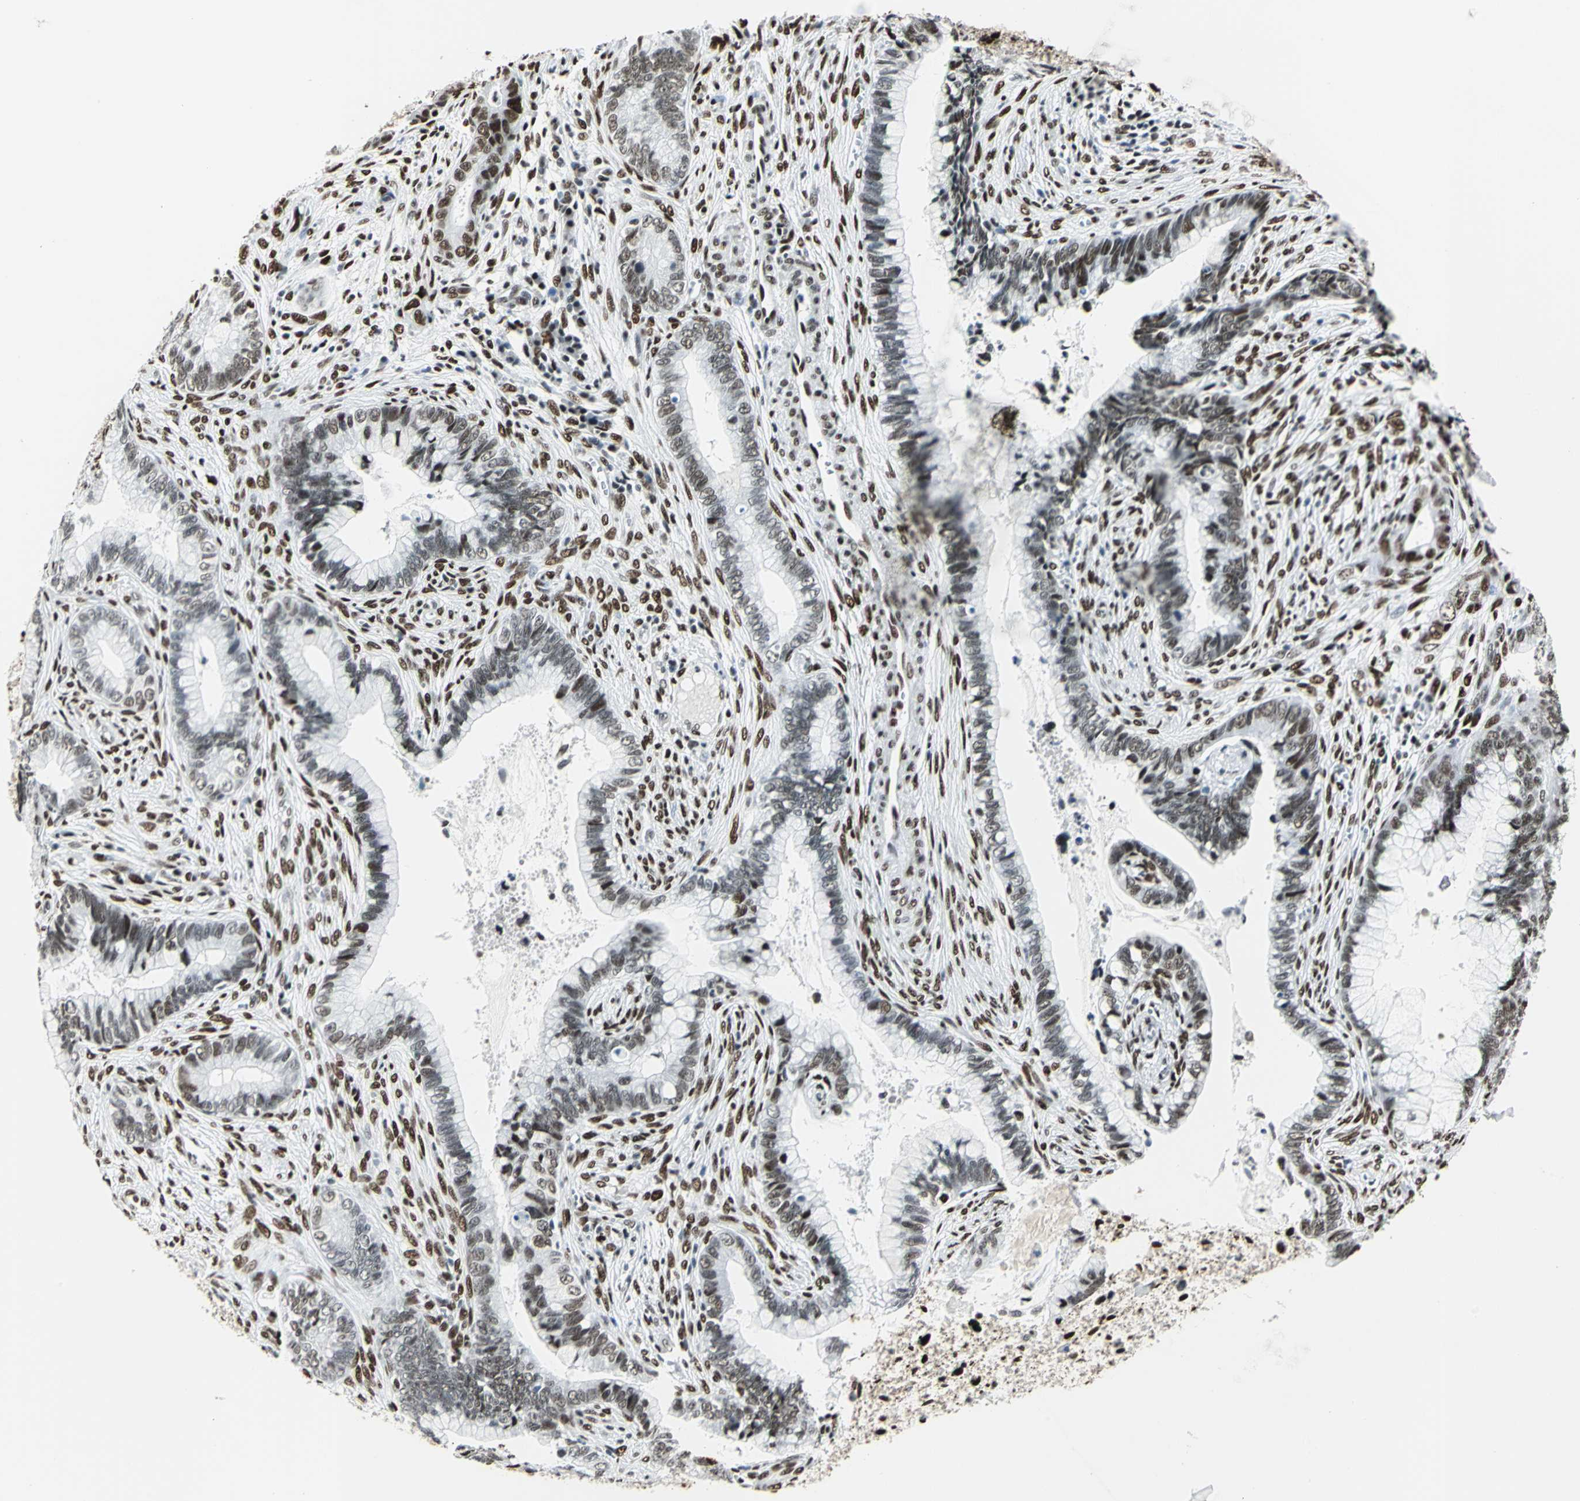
{"staining": {"intensity": "moderate", "quantity": ">75%", "location": "nuclear"}, "tissue": "cervical cancer", "cell_type": "Tumor cells", "image_type": "cancer", "snomed": [{"axis": "morphology", "description": "Adenocarcinoma, NOS"}, {"axis": "topography", "description": "Cervix"}], "caption": "The immunohistochemical stain shows moderate nuclear expression in tumor cells of cervical cancer tissue.", "gene": "HDAC2", "patient": {"sex": "female", "age": 44}}